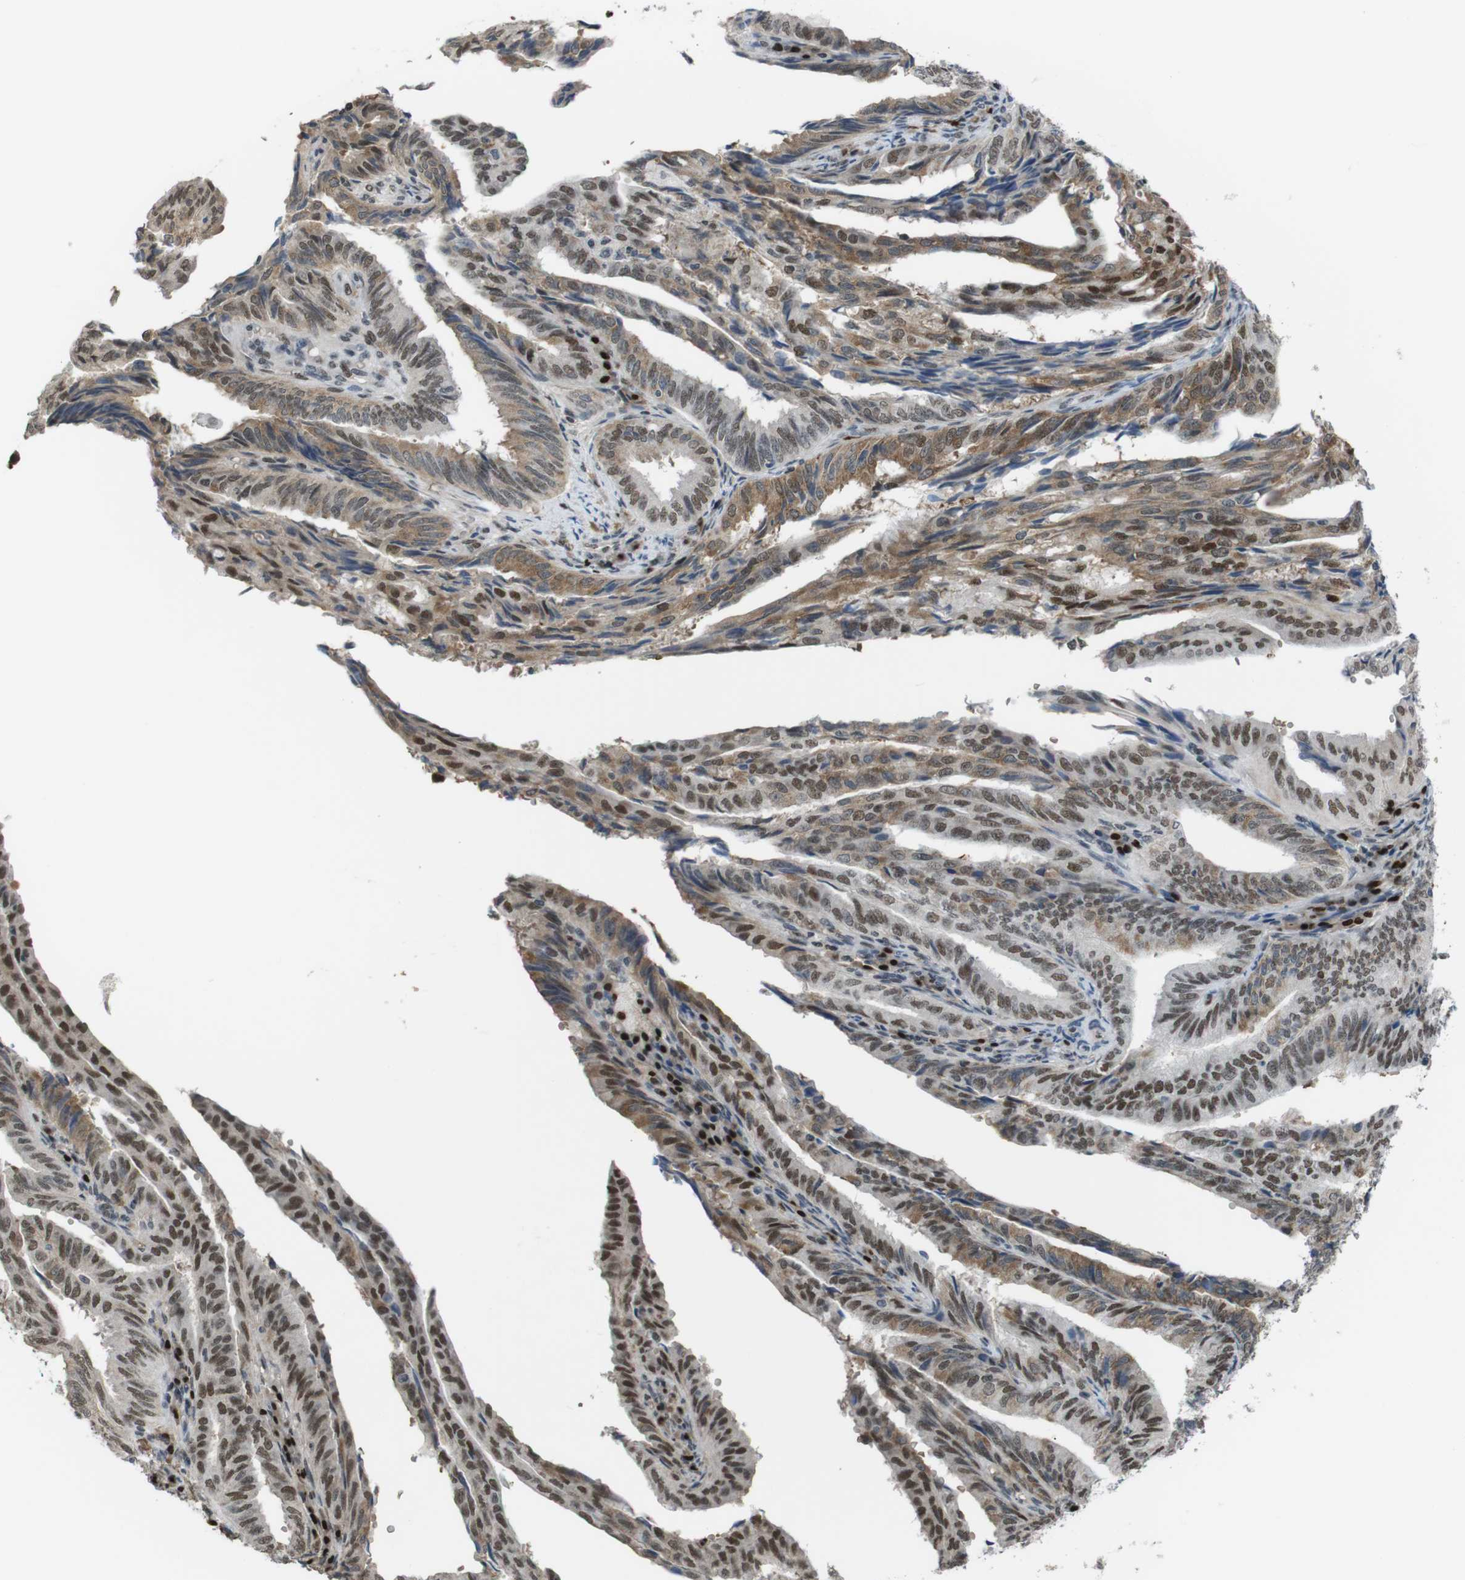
{"staining": {"intensity": "strong", "quantity": ">75%", "location": "nuclear"}, "tissue": "endometrial cancer", "cell_type": "Tumor cells", "image_type": "cancer", "snomed": [{"axis": "morphology", "description": "Adenocarcinoma, NOS"}, {"axis": "topography", "description": "Endometrium"}], "caption": "High-power microscopy captured an immunohistochemistry photomicrograph of adenocarcinoma (endometrial), revealing strong nuclear expression in about >75% of tumor cells. Using DAB (brown) and hematoxylin (blue) stains, captured at high magnification using brightfield microscopy.", "gene": "SUB1", "patient": {"sex": "female", "age": 58}}